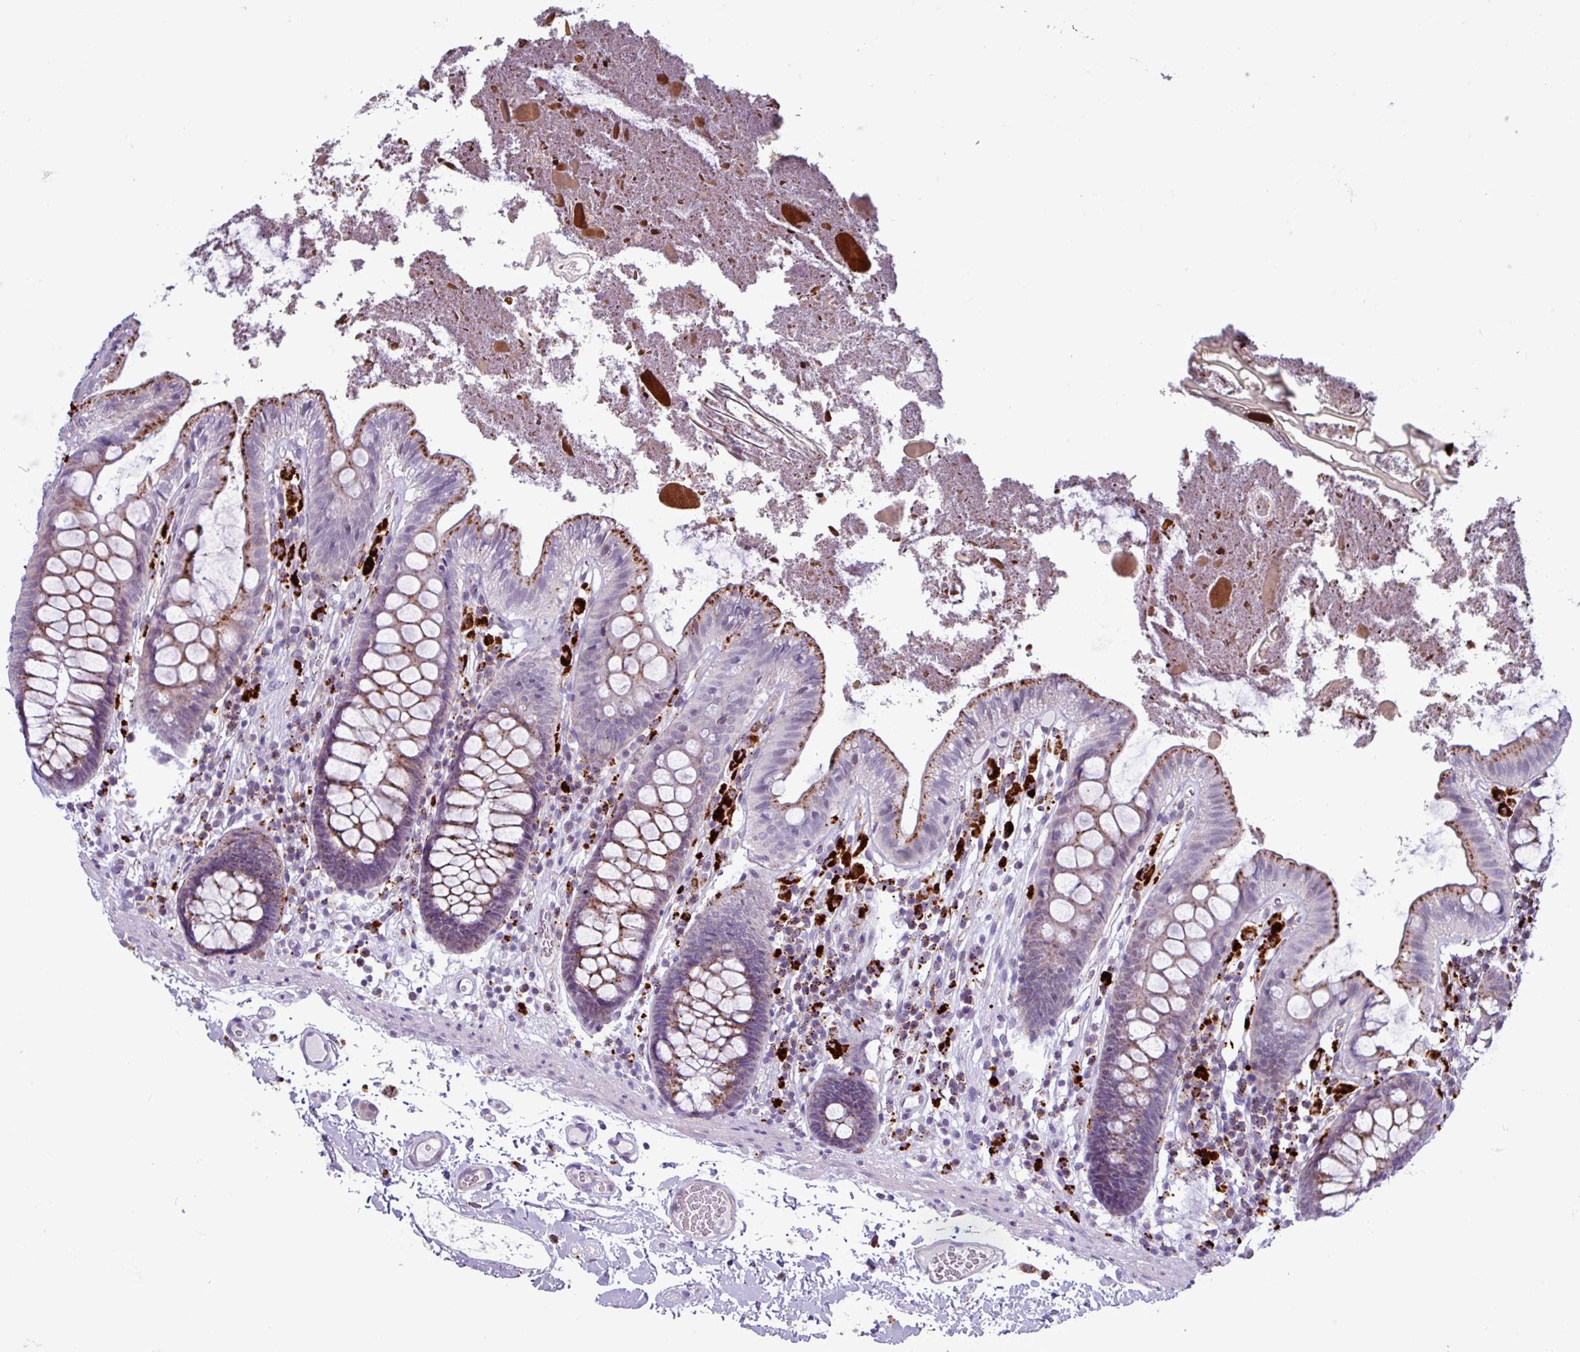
{"staining": {"intensity": "negative", "quantity": "none", "location": "none"}, "tissue": "colon", "cell_type": "Endothelial cells", "image_type": "normal", "snomed": [{"axis": "morphology", "description": "Normal tissue, NOS"}, {"axis": "topography", "description": "Colon"}], "caption": "This is an IHC image of unremarkable colon. There is no staining in endothelial cells.", "gene": "AMIGO2", "patient": {"sex": "male", "age": 84}}